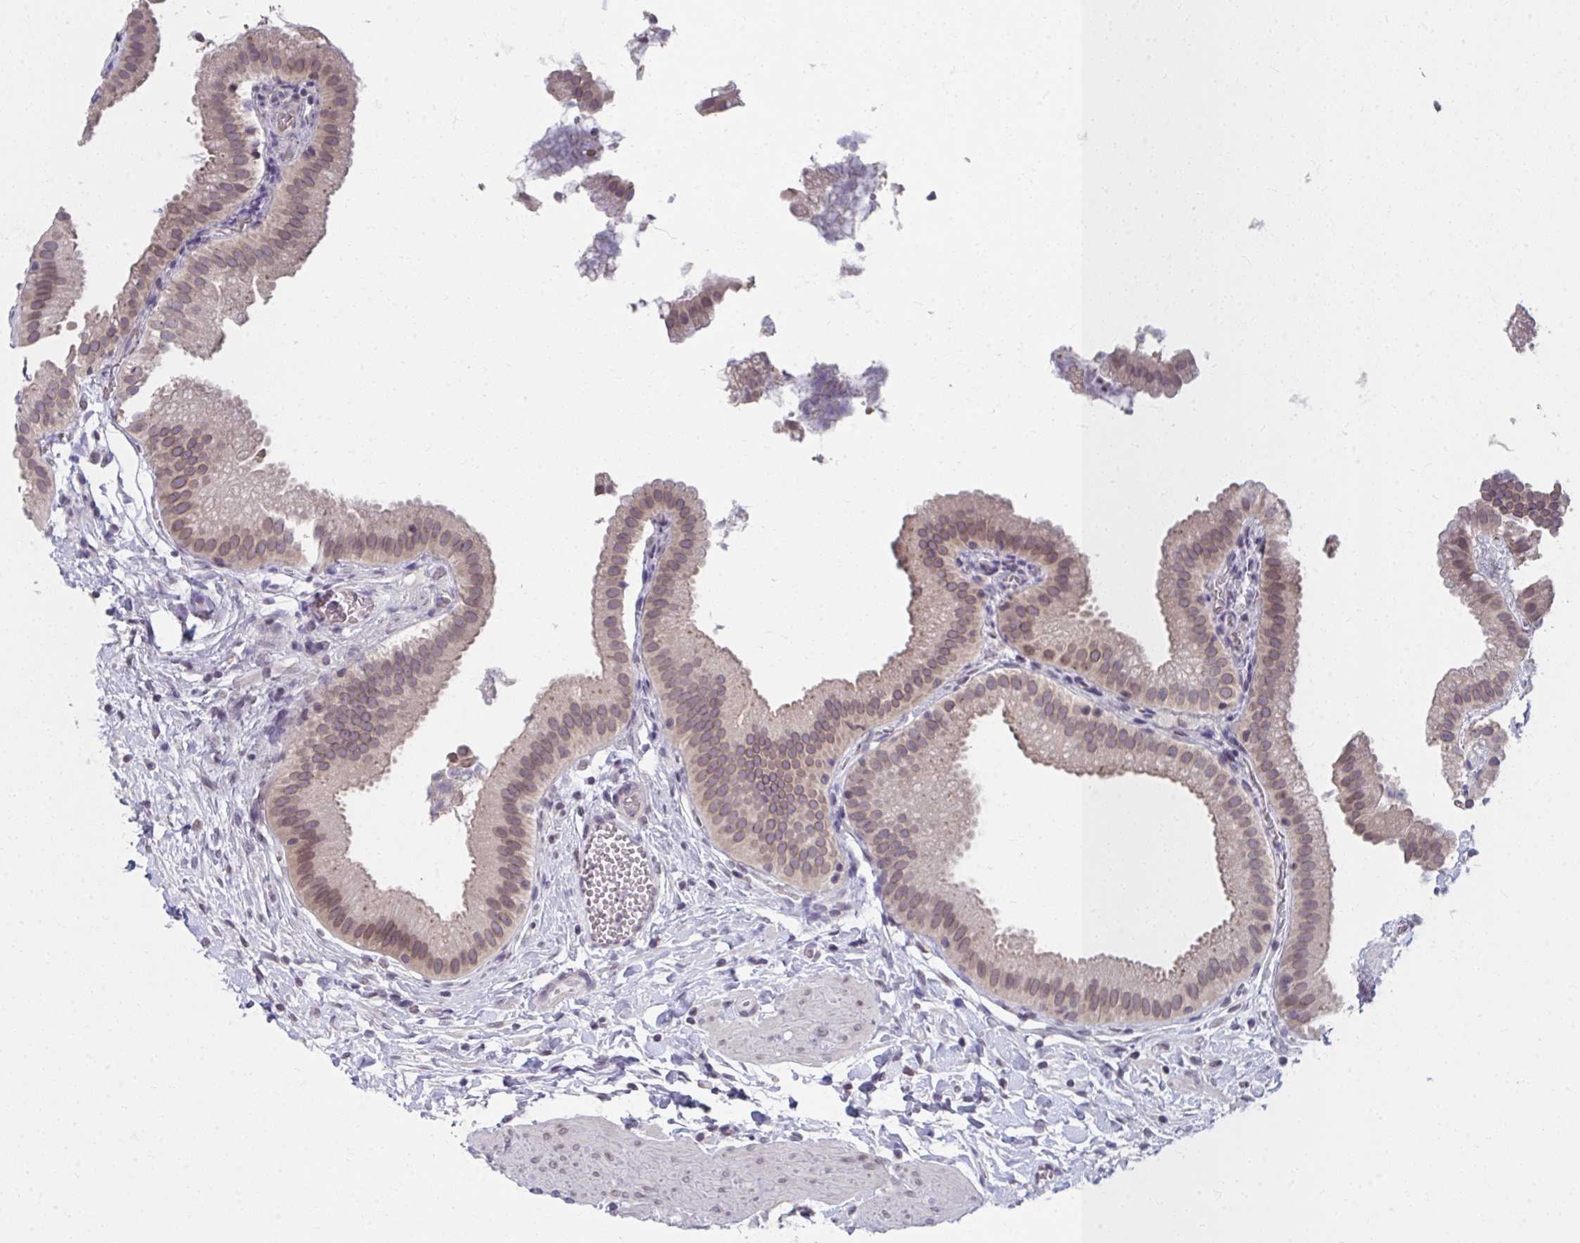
{"staining": {"intensity": "moderate", "quantity": "25%-75%", "location": "cytoplasmic/membranous,nuclear"}, "tissue": "gallbladder", "cell_type": "Glandular cells", "image_type": "normal", "snomed": [{"axis": "morphology", "description": "Normal tissue, NOS"}, {"axis": "topography", "description": "Gallbladder"}], "caption": "High-power microscopy captured an immunohistochemistry (IHC) photomicrograph of normal gallbladder, revealing moderate cytoplasmic/membranous,nuclear staining in approximately 25%-75% of glandular cells.", "gene": "NUP133", "patient": {"sex": "female", "age": 63}}